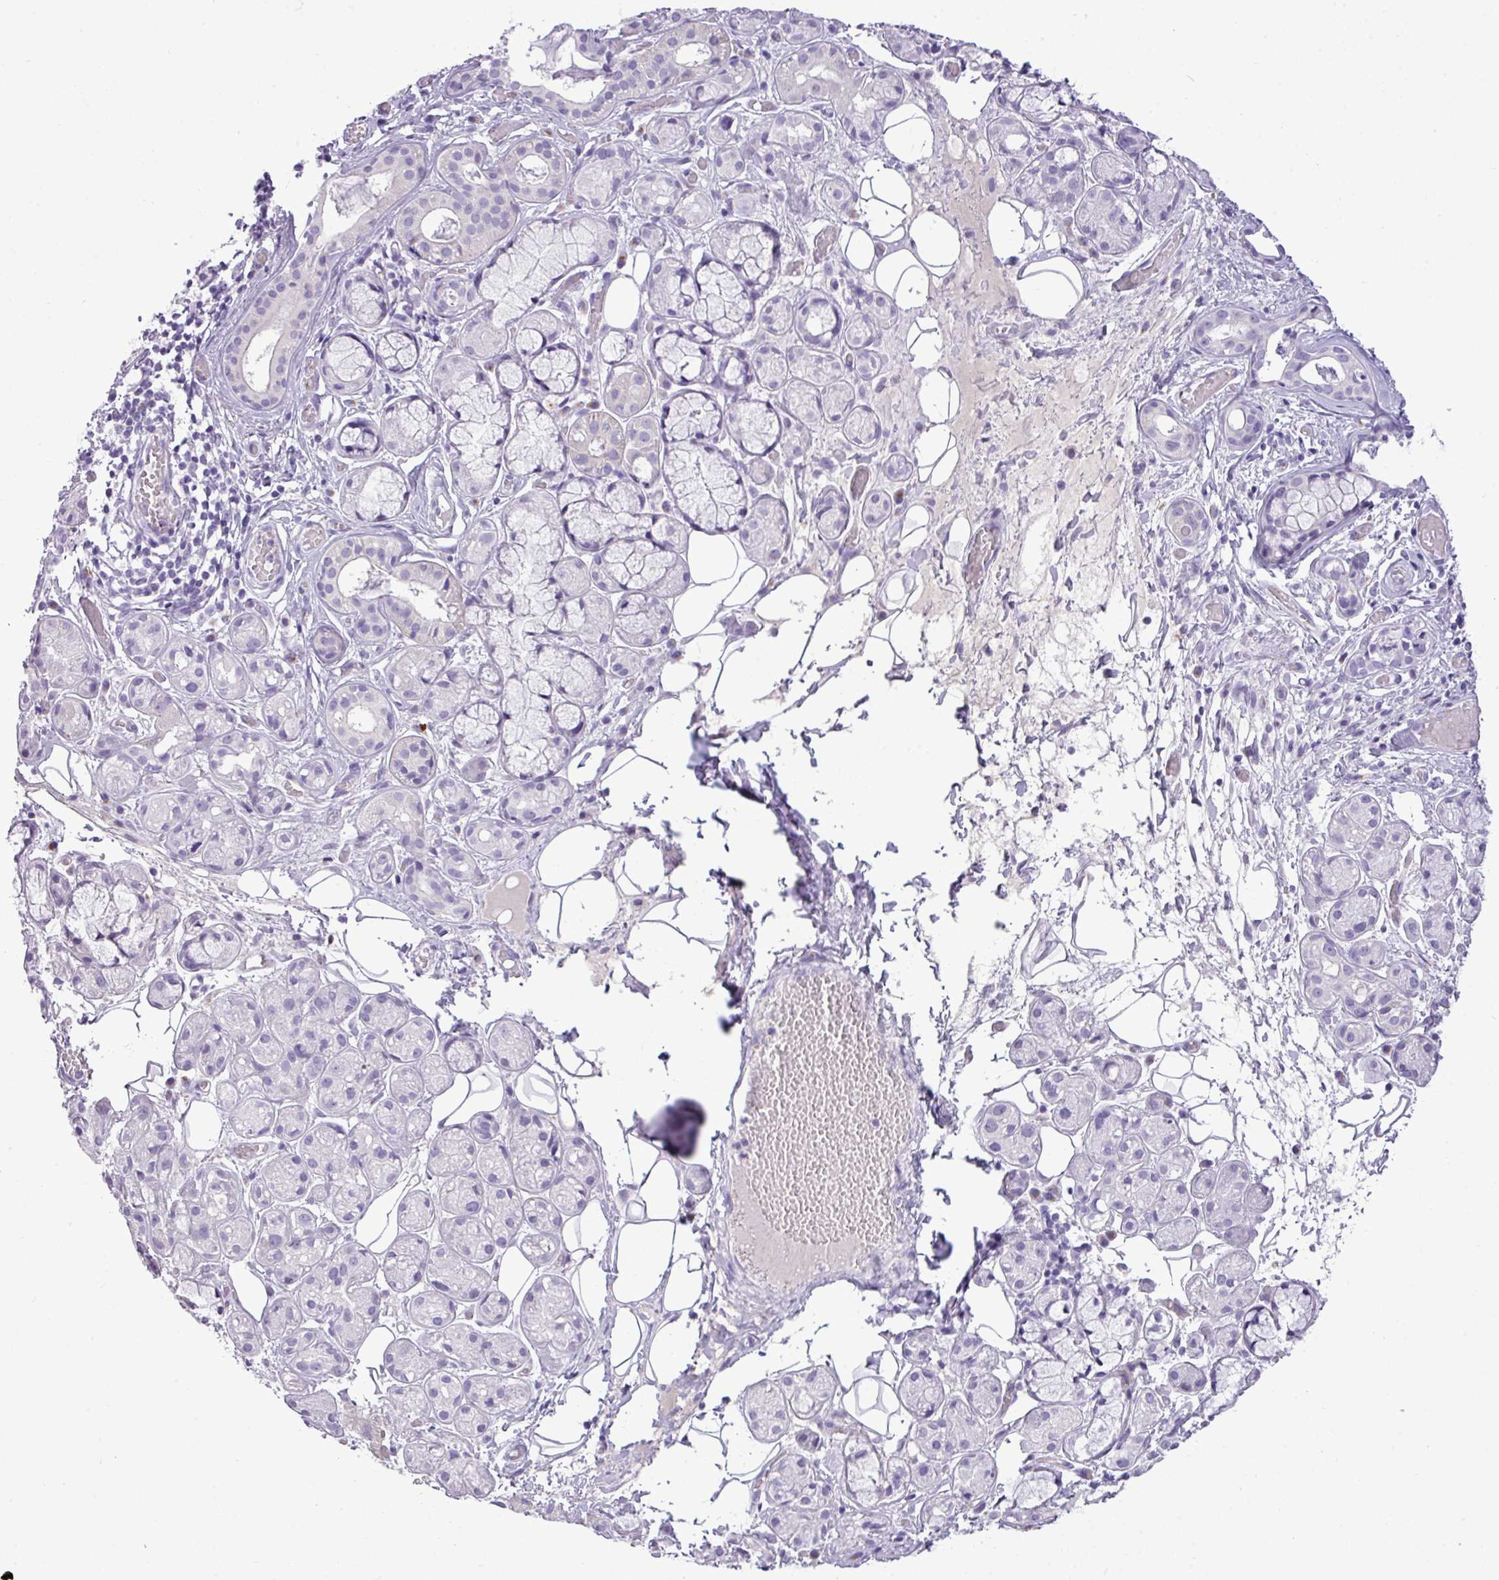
{"staining": {"intensity": "negative", "quantity": "none", "location": "none"}, "tissue": "salivary gland", "cell_type": "Glandular cells", "image_type": "normal", "snomed": [{"axis": "morphology", "description": "Normal tissue, NOS"}, {"axis": "topography", "description": "Salivary gland"}], "caption": "Human salivary gland stained for a protein using immunohistochemistry demonstrates no positivity in glandular cells.", "gene": "FAM43A", "patient": {"sex": "male", "age": 82}}